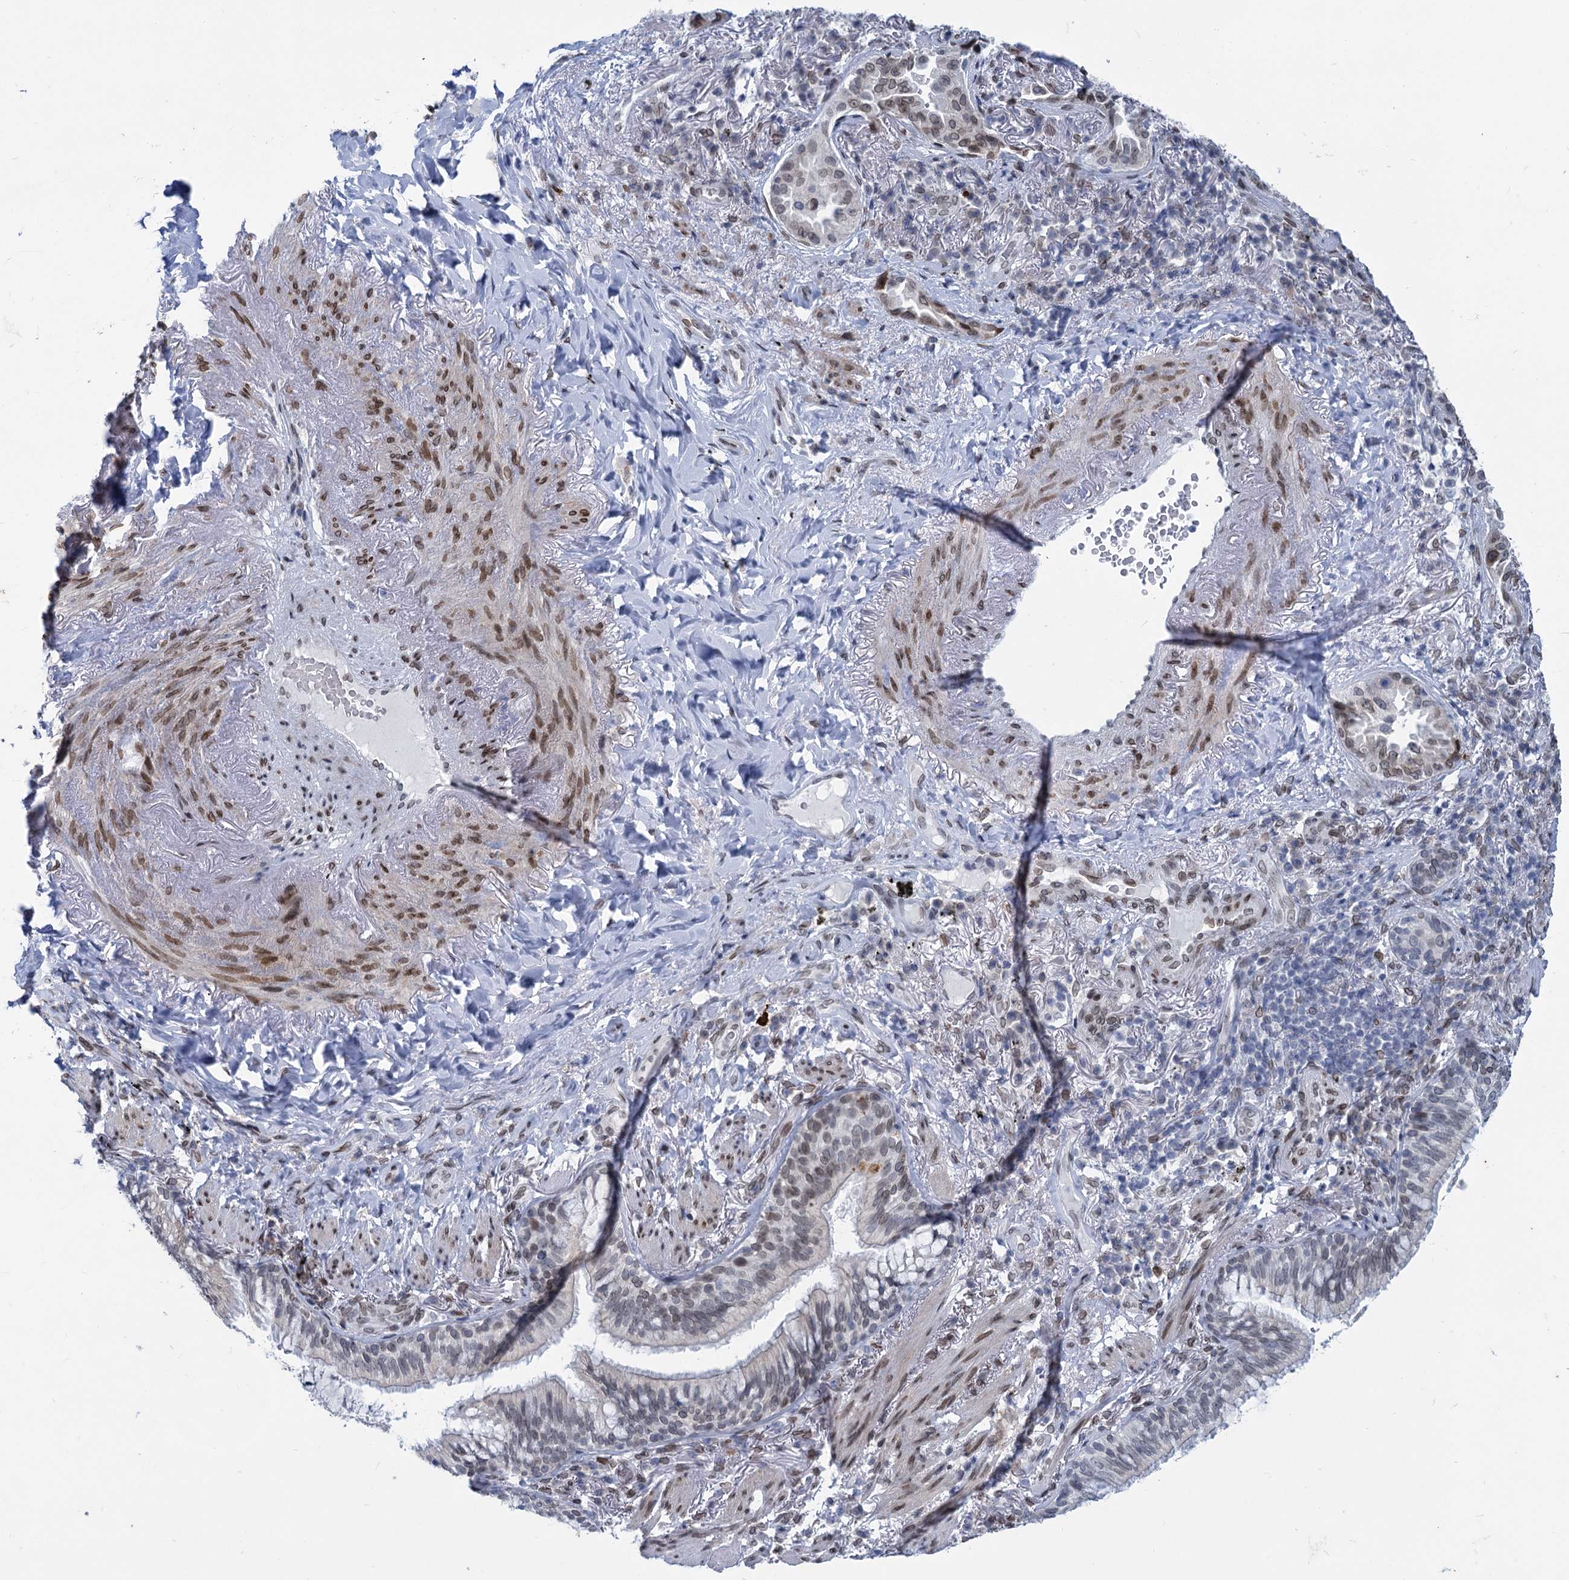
{"staining": {"intensity": "weak", "quantity": "25%-75%", "location": "nuclear"}, "tissue": "lung cancer", "cell_type": "Tumor cells", "image_type": "cancer", "snomed": [{"axis": "morphology", "description": "Adenocarcinoma, NOS"}, {"axis": "topography", "description": "Lung"}], "caption": "An image of human adenocarcinoma (lung) stained for a protein displays weak nuclear brown staining in tumor cells.", "gene": "PRSS35", "patient": {"sex": "female", "age": 69}}